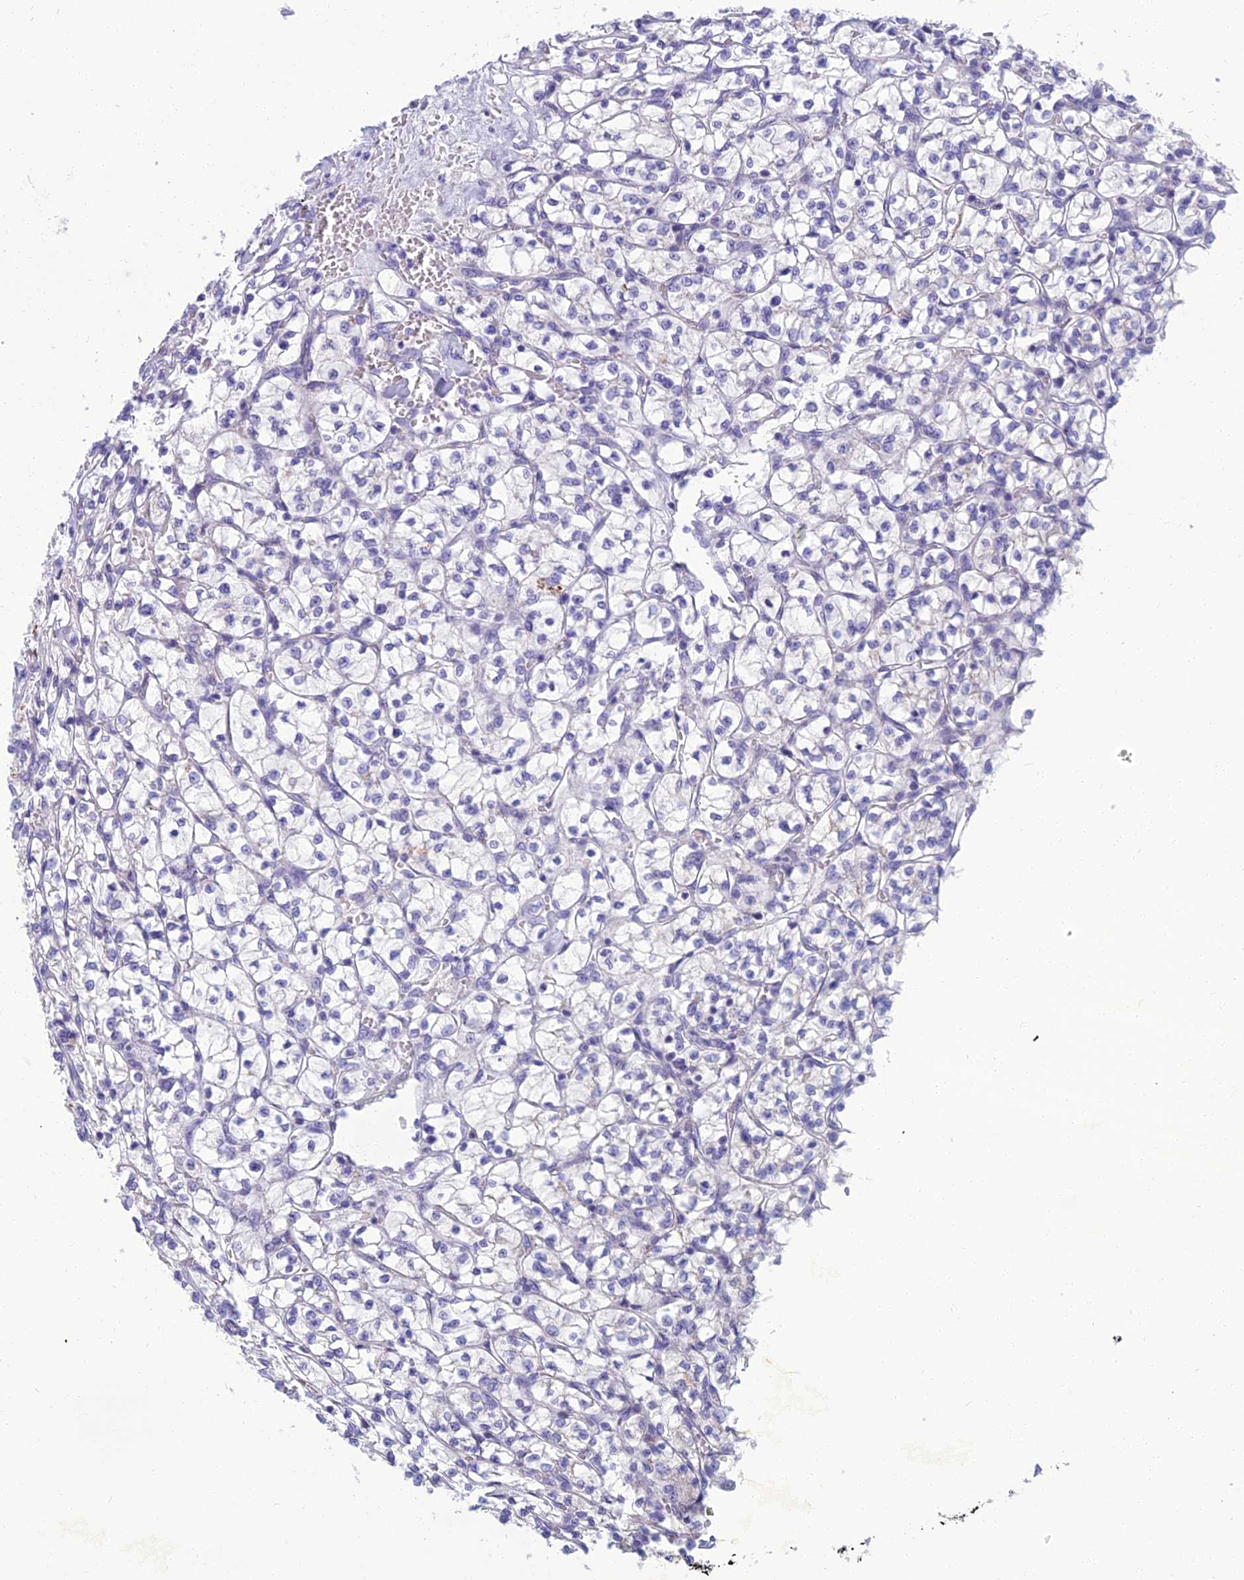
{"staining": {"intensity": "negative", "quantity": "none", "location": "none"}, "tissue": "renal cancer", "cell_type": "Tumor cells", "image_type": "cancer", "snomed": [{"axis": "morphology", "description": "Adenocarcinoma, NOS"}, {"axis": "topography", "description": "Kidney"}], "caption": "A histopathology image of human renal cancer is negative for staining in tumor cells.", "gene": "SPTLC3", "patient": {"sex": "female", "age": 64}}